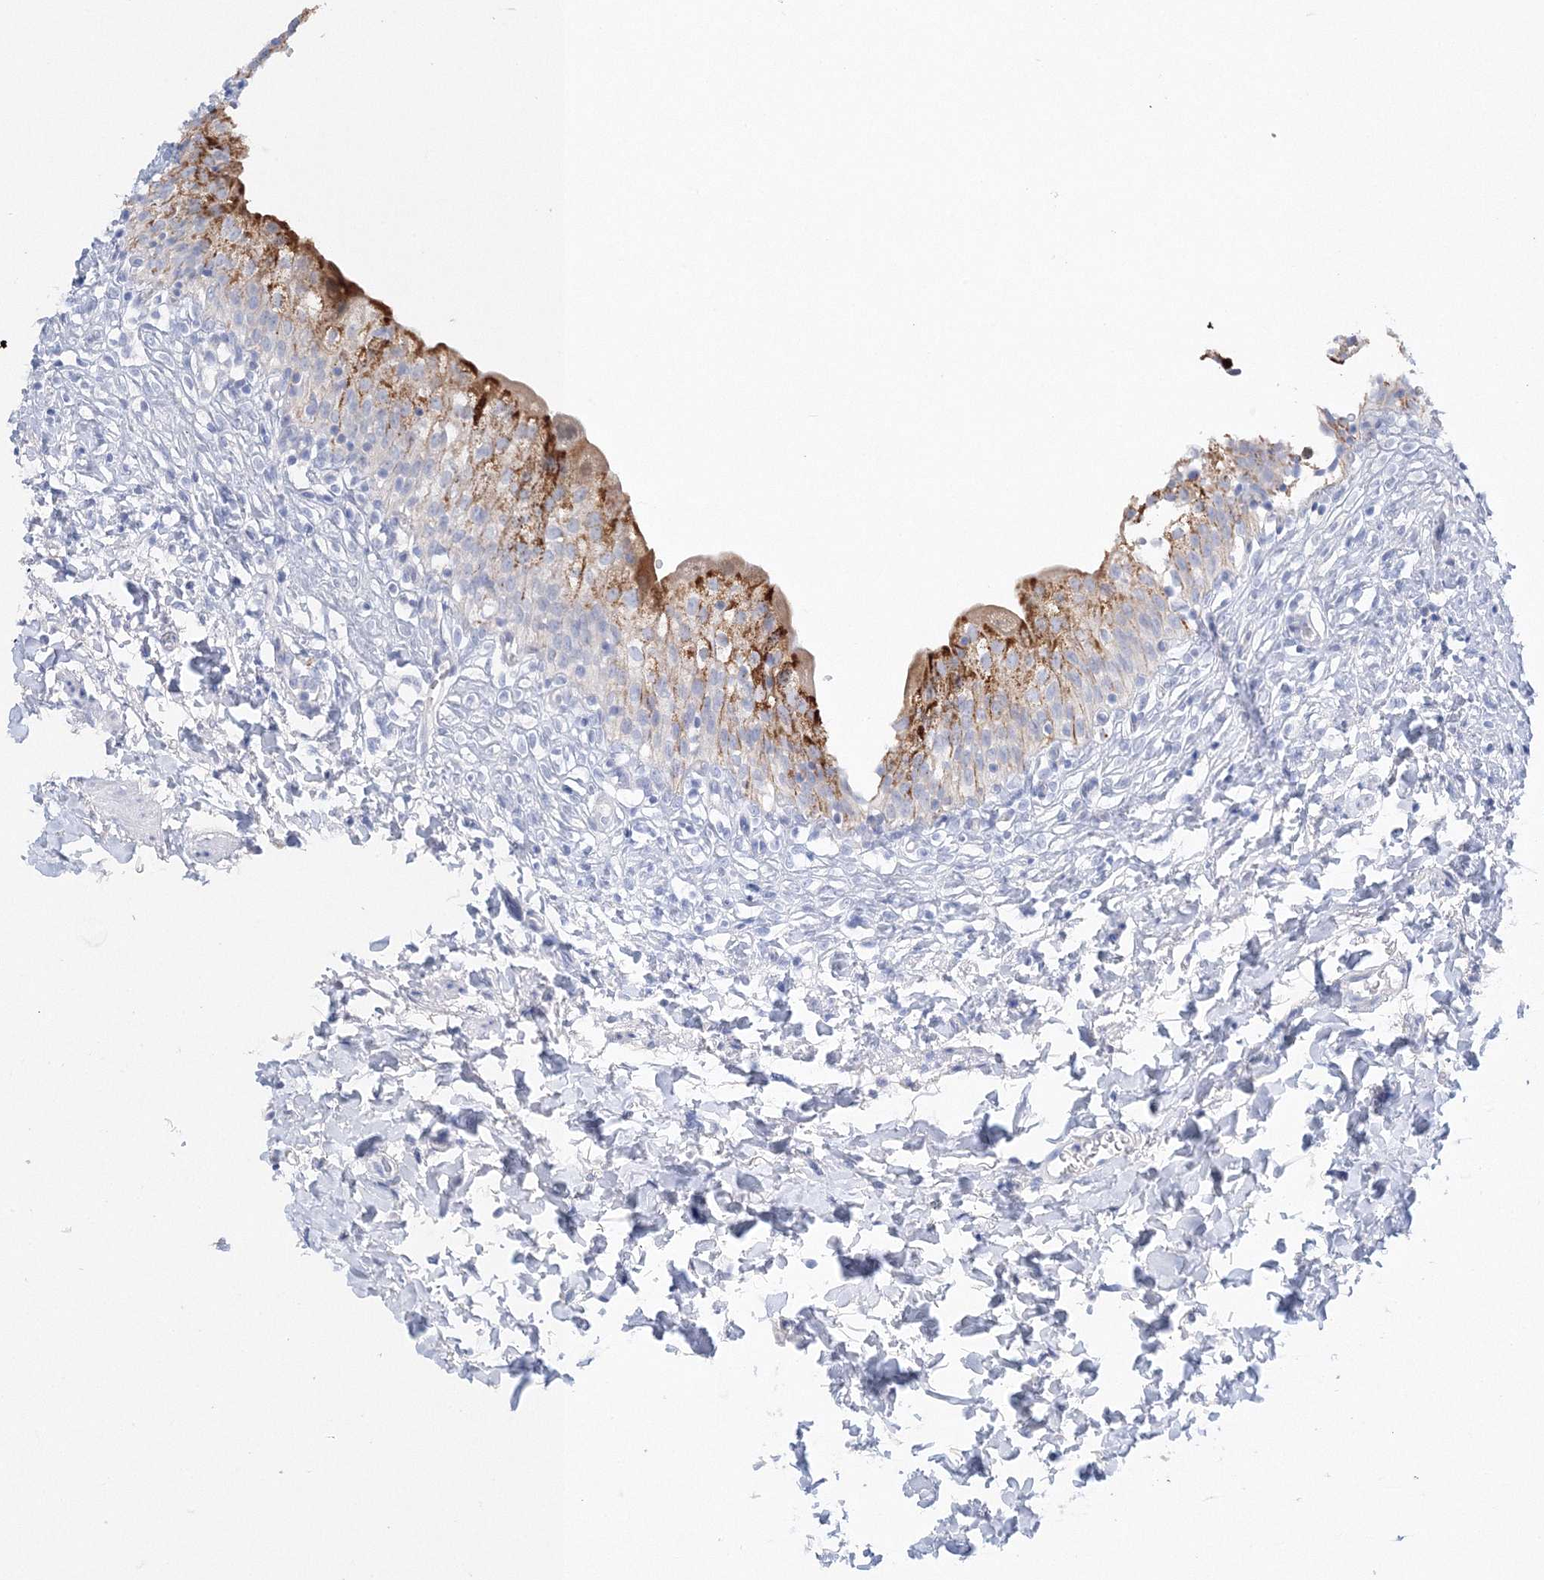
{"staining": {"intensity": "strong", "quantity": "25%-75%", "location": "cytoplasmic/membranous"}, "tissue": "urinary bladder", "cell_type": "Urothelial cells", "image_type": "normal", "snomed": [{"axis": "morphology", "description": "Normal tissue, NOS"}, {"axis": "topography", "description": "Urinary bladder"}], "caption": "Immunohistochemical staining of unremarkable urinary bladder reveals 25%-75% levels of strong cytoplasmic/membranous protein expression in approximately 25%-75% of urothelial cells. (brown staining indicates protein expression, while blue staining denotes nuclei).", "gene": "HMGCS1", "patient": {"sex": "male", "age": 55}}